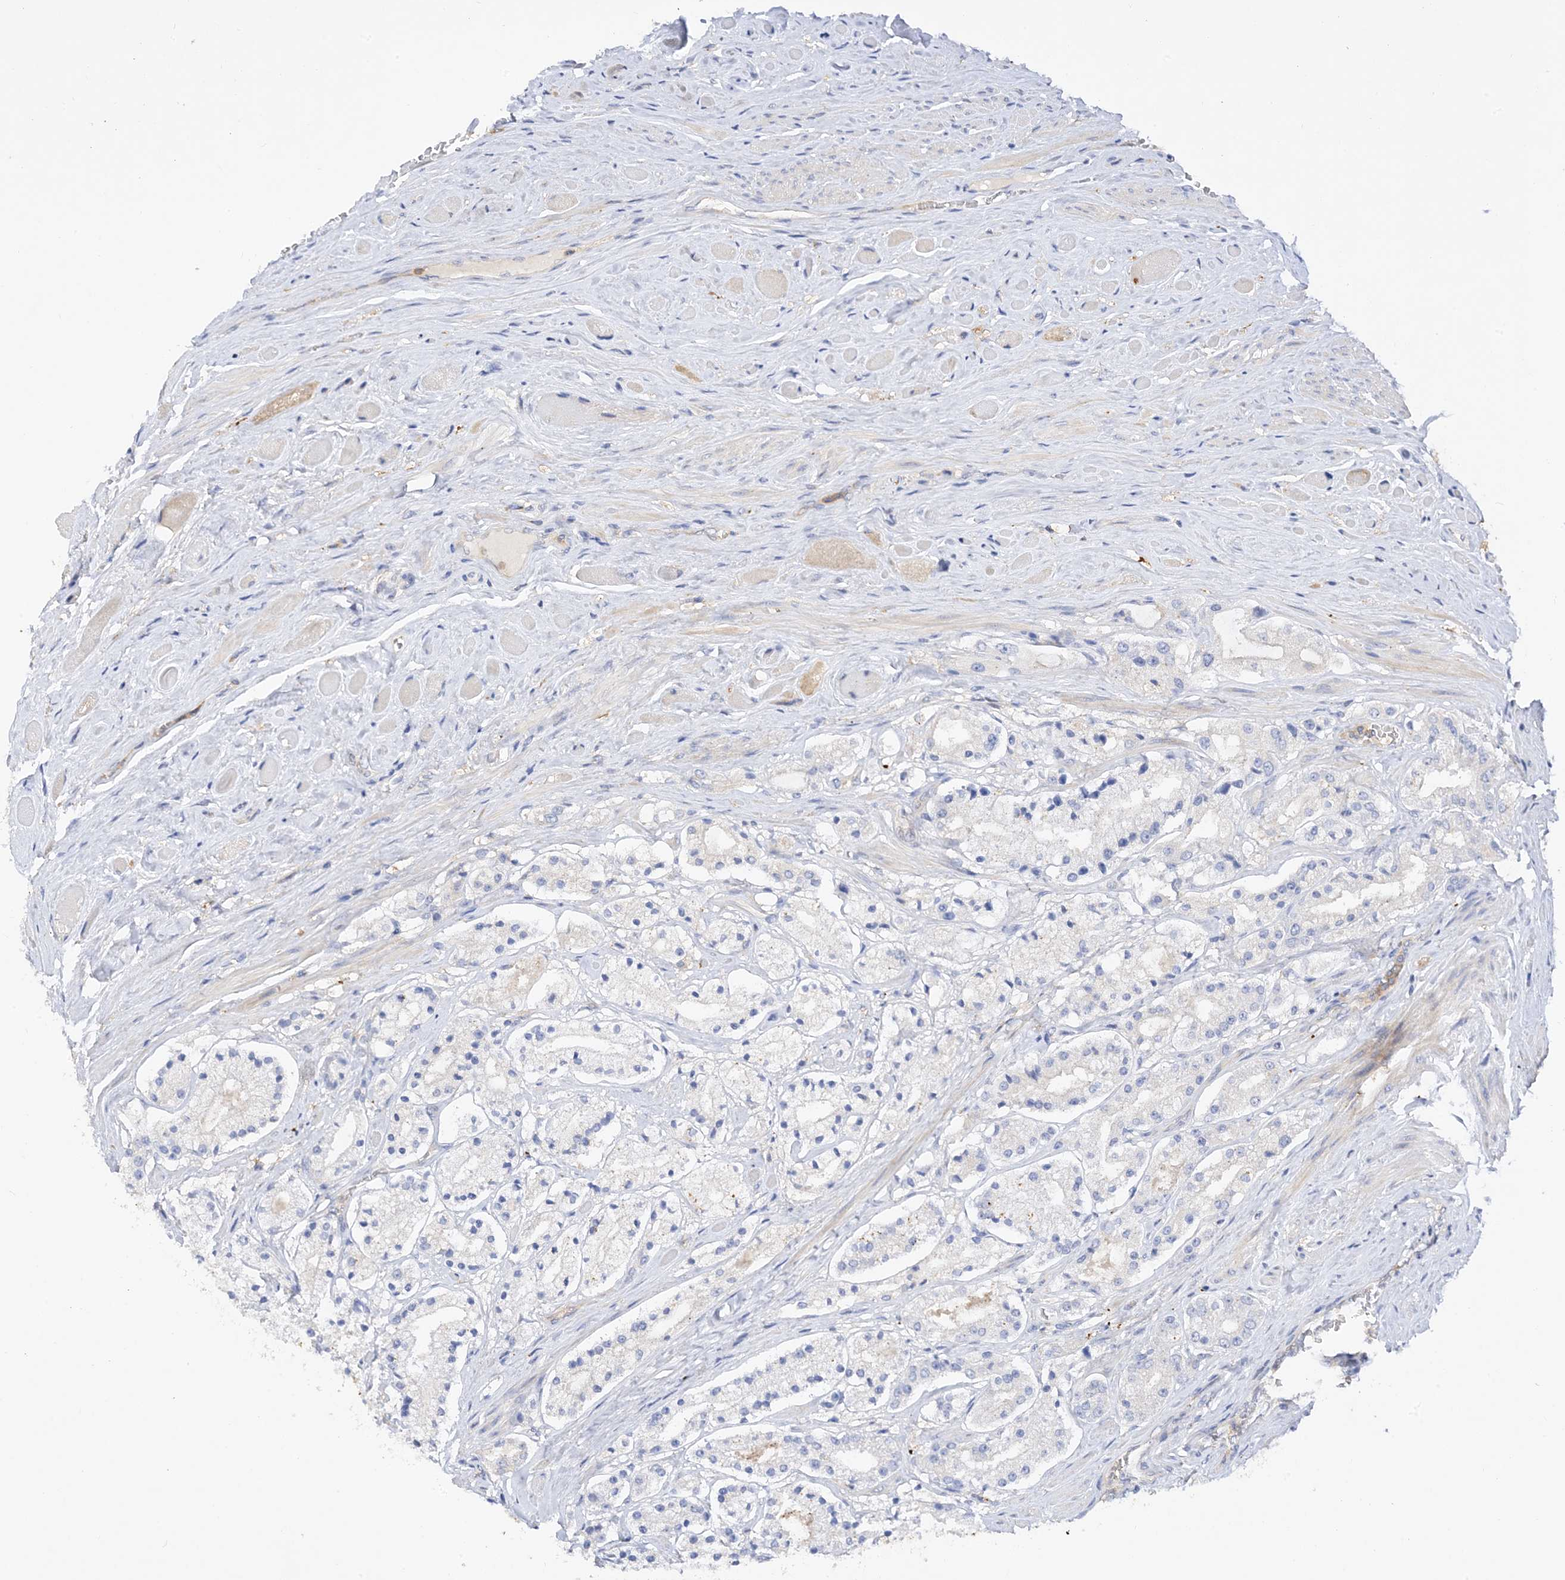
{"staining": {"intensity": "negative", "quantity": "none", "location": "none"}, "tissue": "prostate cancer", "cell_type": "Tumor cells", "image_type": "cancer", "snomed": [{"axis": "morphology", "description": "Adenocarcinoma, High grade"}, {"axis": "topography", "description": "Prostate"}], "caption": "Immunohistochemistry of high-grade adenocarcinoma (prostate) reveals no staining in tumor cells.", "gene": "ARV1", "patient": {"sex": "male", "age": 64}}